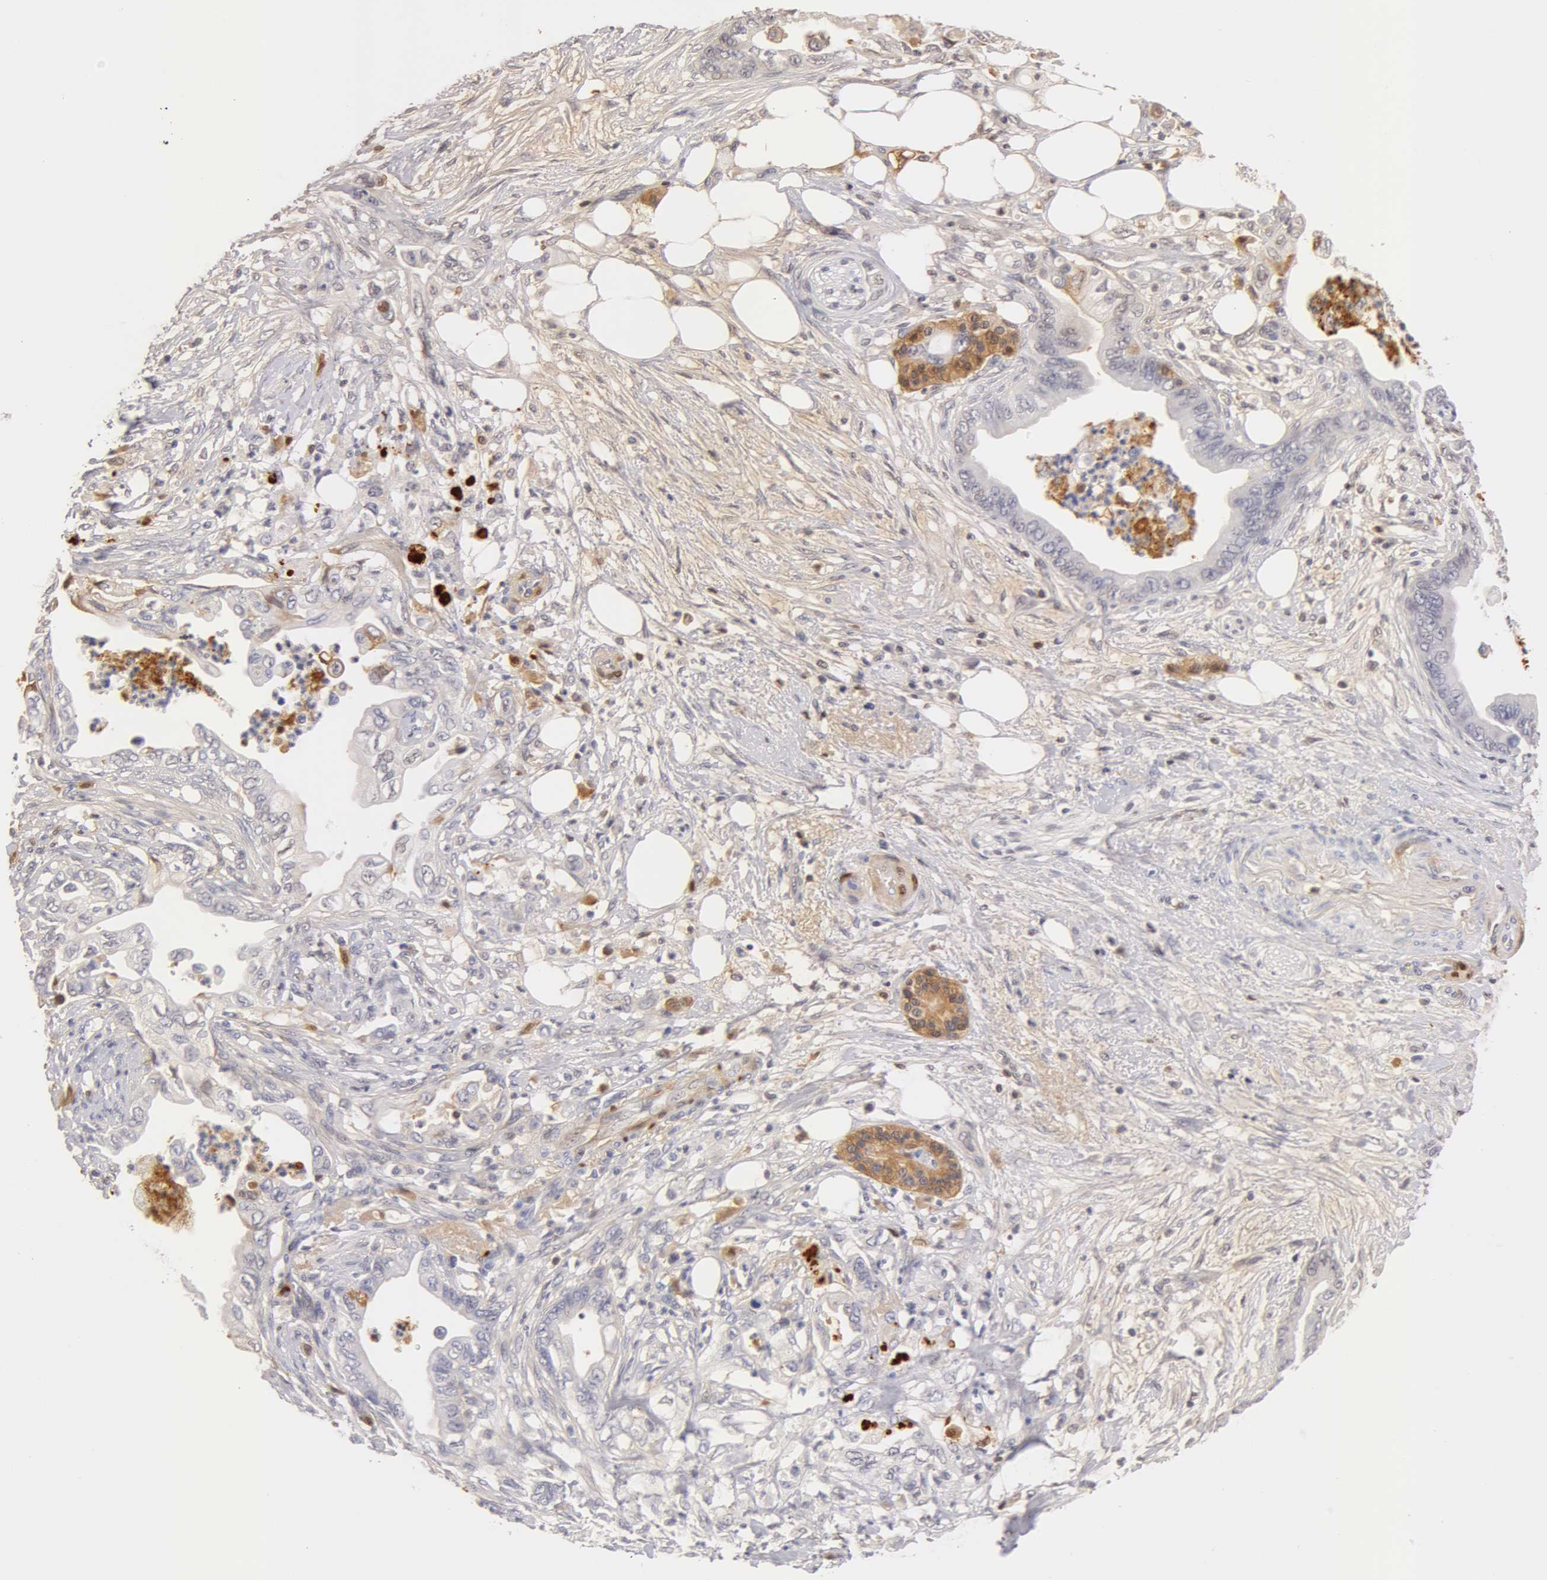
{"staining": {"intensity": "moderate", "quantity": "<25%", "location": "cytoplasmic/membranous"}, "tissue": "pancreatic cancer", "cell_type": "Tumor cells", "image_type": "cancer", "snomed": [{"axis": "morphology", "description": "Adenocarcinoma, NOS"}, {"axis": "topography", "description": "Pancreas"}], "caption": "This histopathology image displays immunohistochemistry (IHC) staining of adenocarcinoma (pancreatic), with low moderate cytoplasmic/membranous positivity in about <25% of tumor cells.", "gene": "AHSG", "patient": {"sex": "female", "age": 66}}